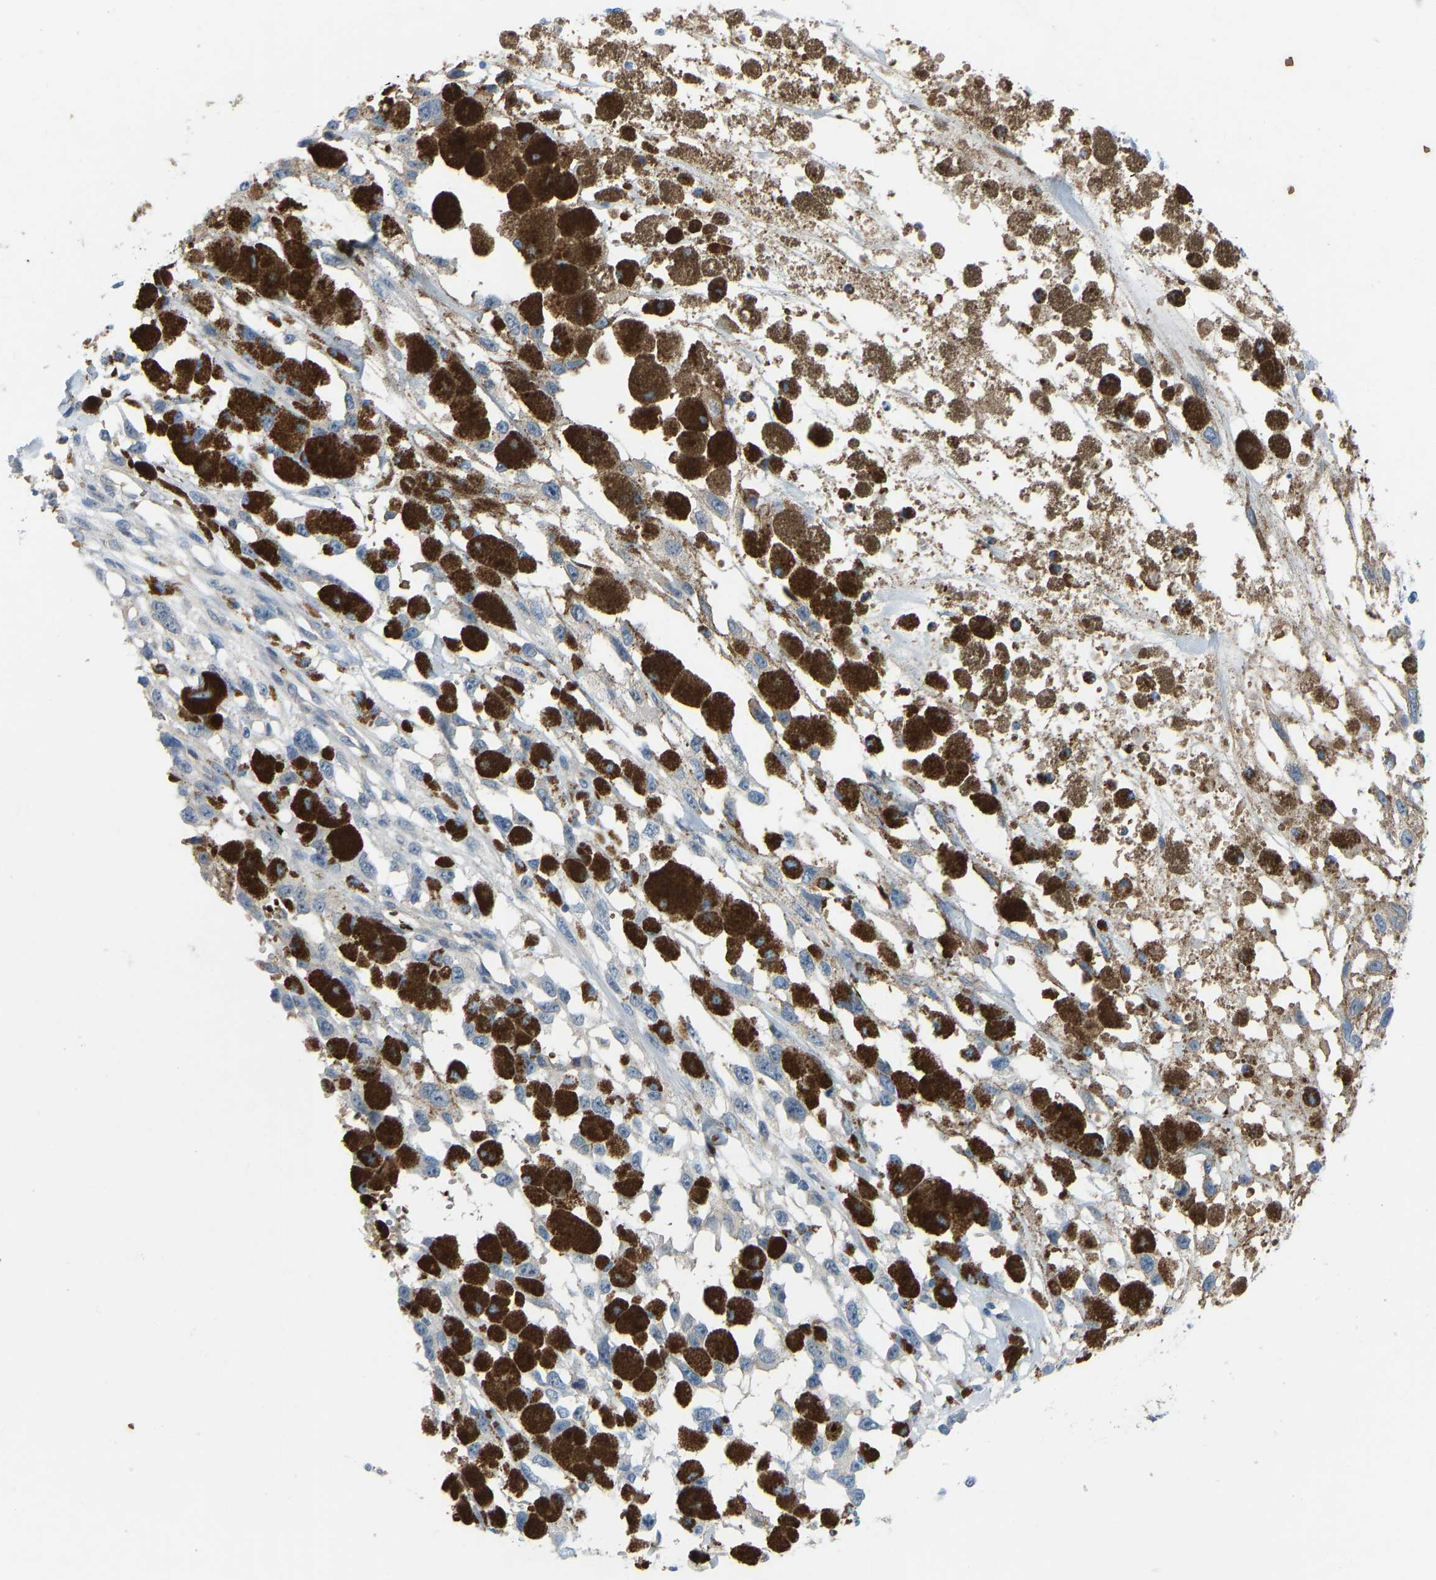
{"staining": {"intensity": "negative", "quantity": "none", "location": "none"}, "tissue": "melanoma", "cell_type": "Tumor cells", "image_type": "cancer", "snomed": [{"axis": "morphology", "description": "Malignant melanoma, Metastatic site"}, {"axis": "topography", "description": "Lymph node"}], "caption": "There is no significant positivity in tumor cells of melanoma.", "gene": "PIGS", "patient": {"sex": "male", "age": 59}}